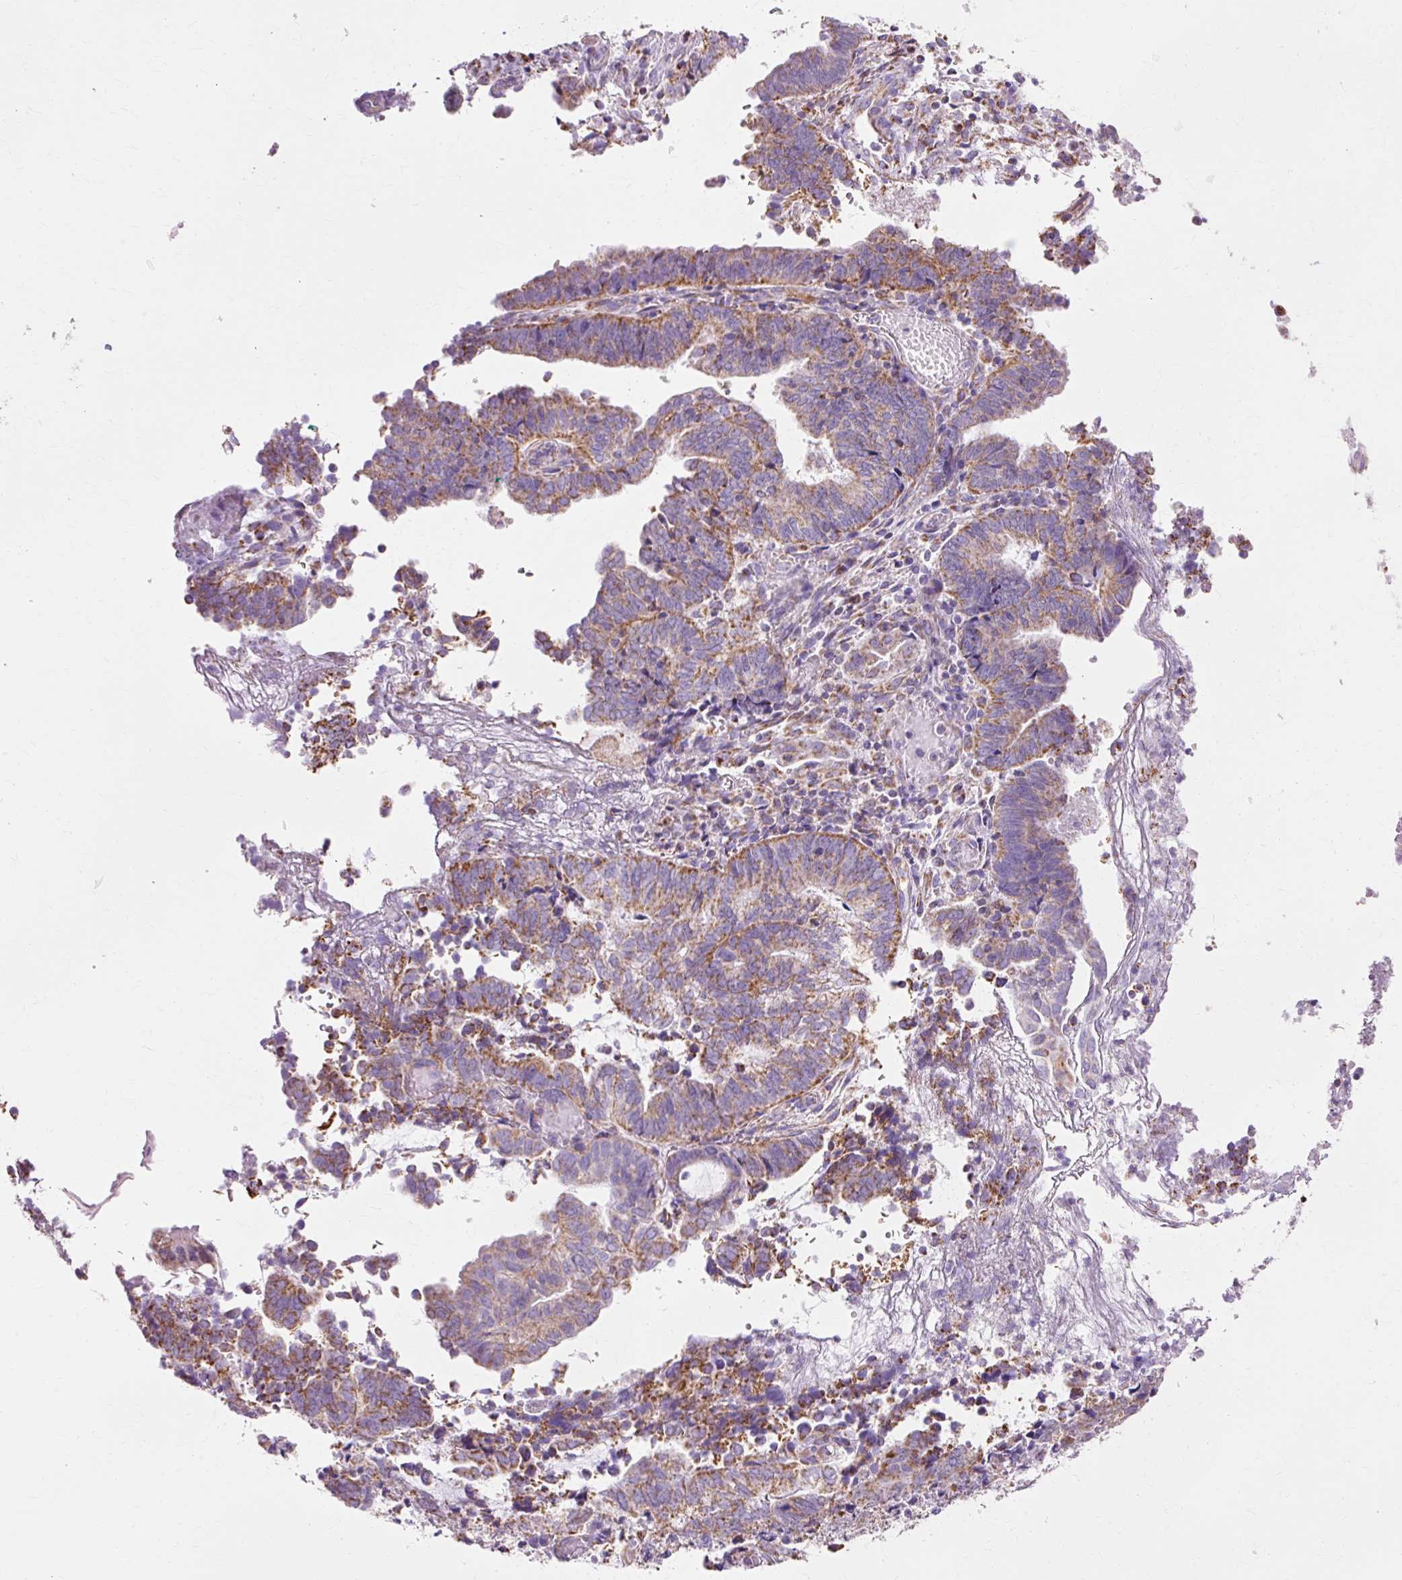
{"staining": {"intensity": "strong", "quantity": ">75%", "location": "cytoplasmic/membranous"}, "tissue": "endometrial cancer", "cell_type": "Tumor cells", "image_type": "cancer", "snomed": [{"axis": "morphology", "description": "Adenocarcinoma, NOS"}, {"axis": "topography", "description": "Uterus"}, {"axis": "topography", "description": "Endometrium"}], "caption": "Protein staining shows strong cytoplasmic/membranous expression in approximately >75% of tumor cells in endometrial cancer.", "gene": "ATP5PO", "patient": {"sex": "female", "age": 70}}